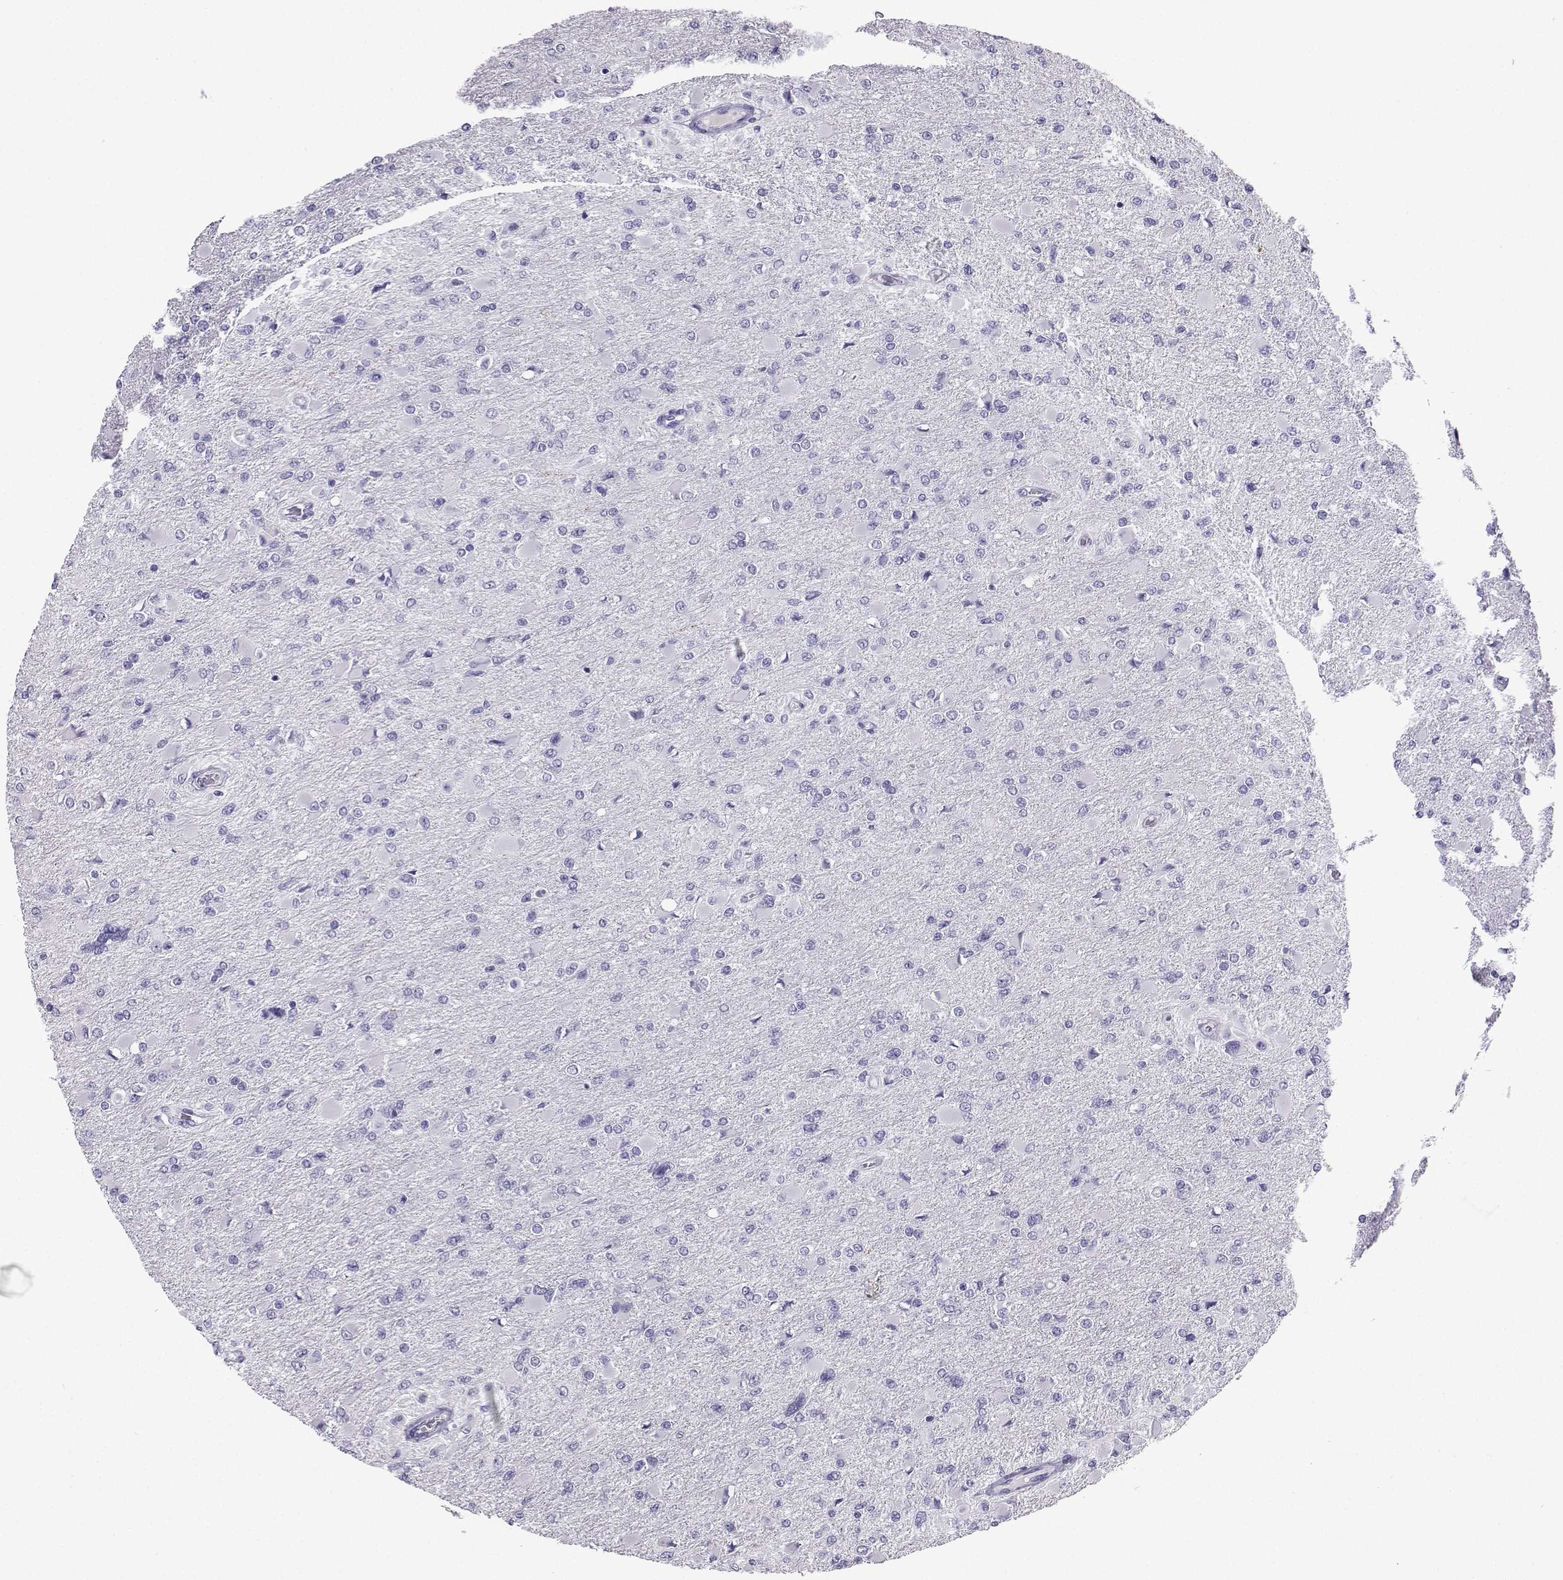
{"staining": {"intensity": "negative", "quantity": "none", "location": "none"}, "tissue": "glioma", "cell_type": "Tumor cells", "image_type": "cancer", "snomed": [{"axis": "morphology", "description": "Glioma, malignant, High grade"}, {"axis": "topography", "description": "Cerebral cortex"}], "caption": "Immunohistochemical staining of glioma reveals no significant expression in tumor cells.", "gene": "SLC18A2", "patient": {"sex": "female", "age": 36}}